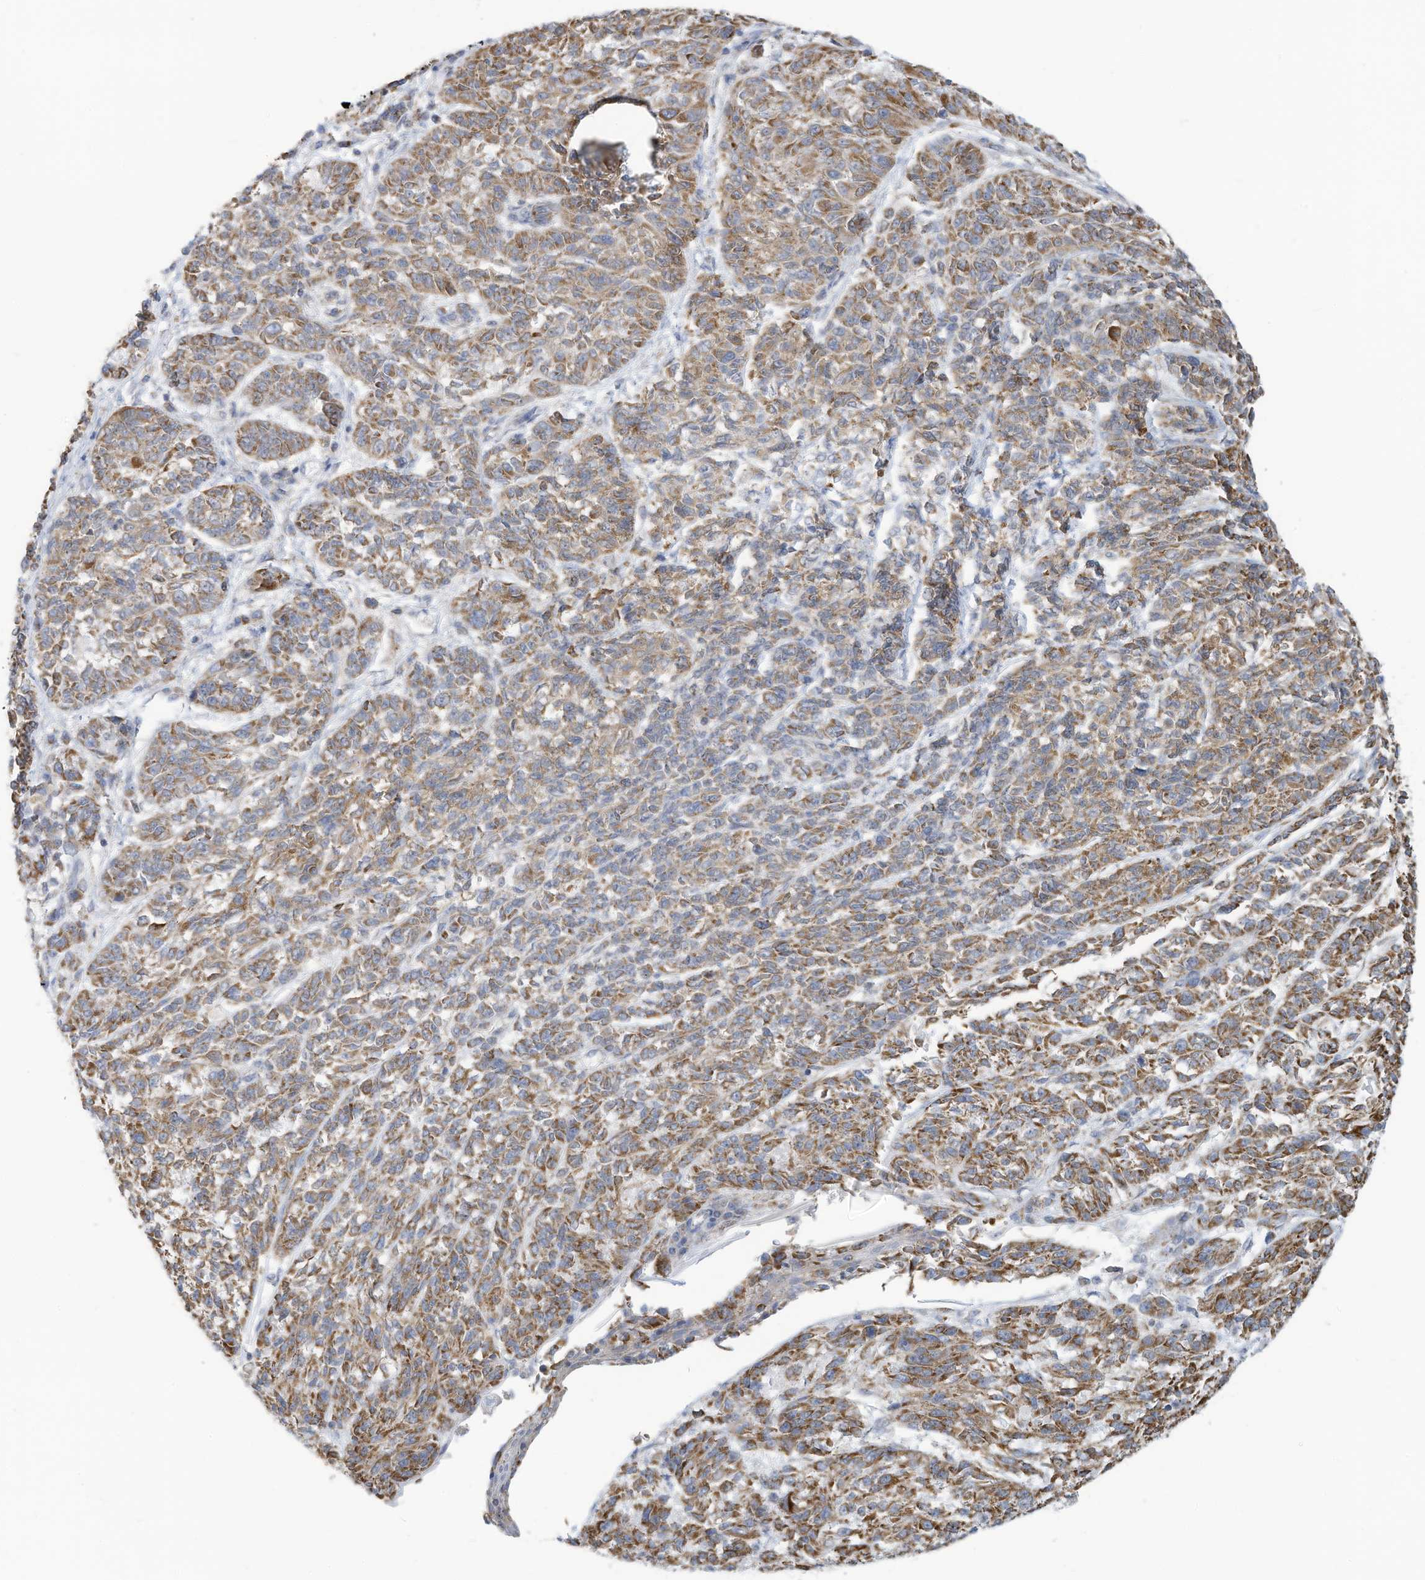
{"staining": {"intensity": "moderate", "quantity": ">75%", "location": "cytoplasmic/membranous"}, "tissue": "melanoma", "cell_type": "Tumor cells", "image_type": "cancer", "snomed": [{"axis": "morphology", "description": "Malignant melanoma, NOS"}, {"axis": "topography", "description": "Skin"}], "caption": "Immunohistochemistry (IHC) photomicrograph of neoplastic tissue: human malignant melanoma stained using immunohistochemistry (IHC) shows medium levels of moderate protein expression localized specifically in the cytoplasmic/membranous of tumor cells, appearing as a cytoplasmic/membranous brown color.", "gene": "NLN", "patient": {"sex": "male", "age": 53}}